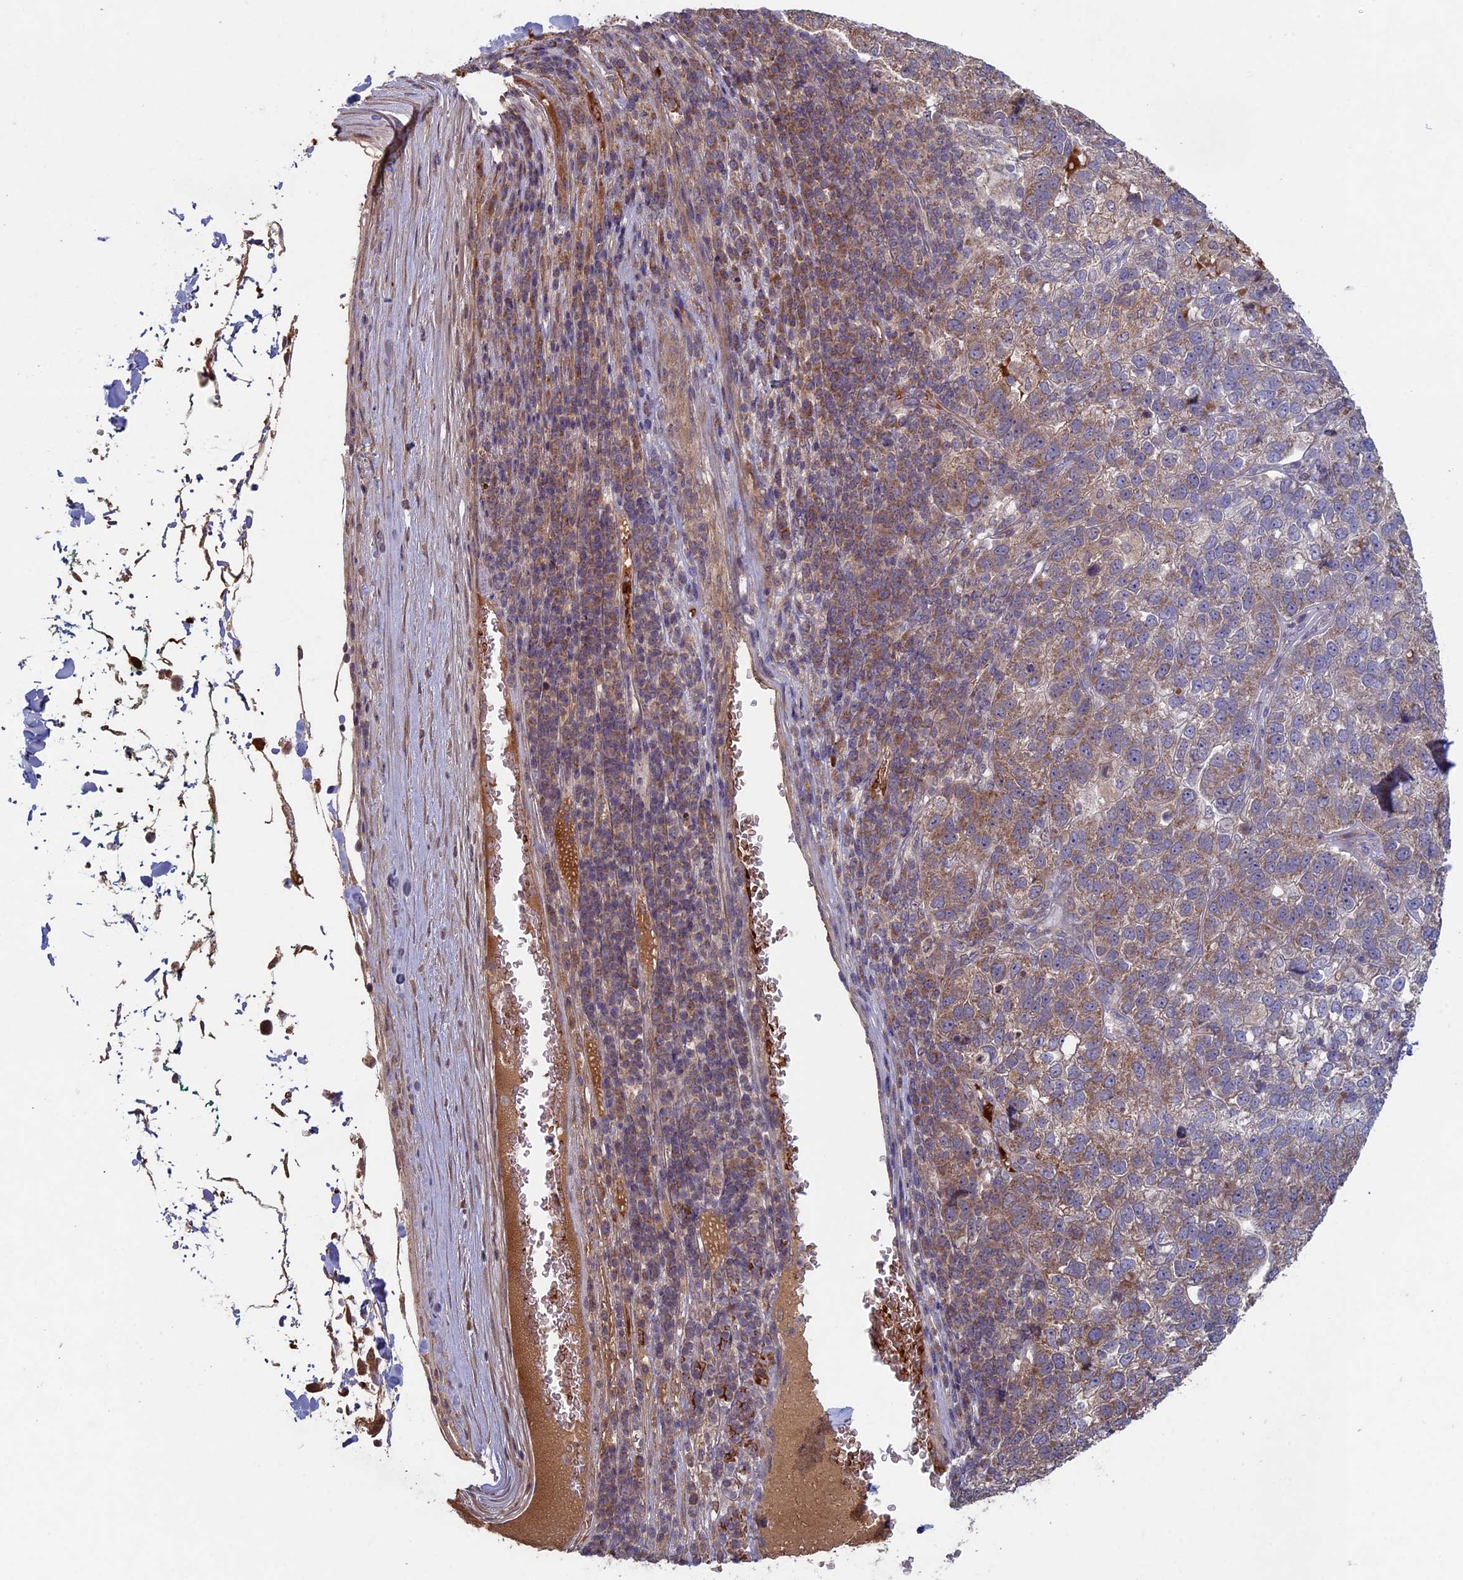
{"staining": {"intensity": "moderate", "quantity": "<25%", "location": "cytoplasmic/membranous"}, "tissue": "pancreatic cancer", "cell_type": "Tumor cells", "image_type": "cancer", "snomed": [{"axis": "morphology", "description": "Adenocarcinoma, NOS"}, {"axis": "topography", "description": "Pancreas"}], "caption": "The histopathology image reveals immunohistochemical staining of adenocarcinoma (pancreatic). There is moderate cytoplasmic/membranous staining is identified in about <25% of tumor cells.", "gene": "RCCD1", "patient": {"sex": "female", "age": 61}}